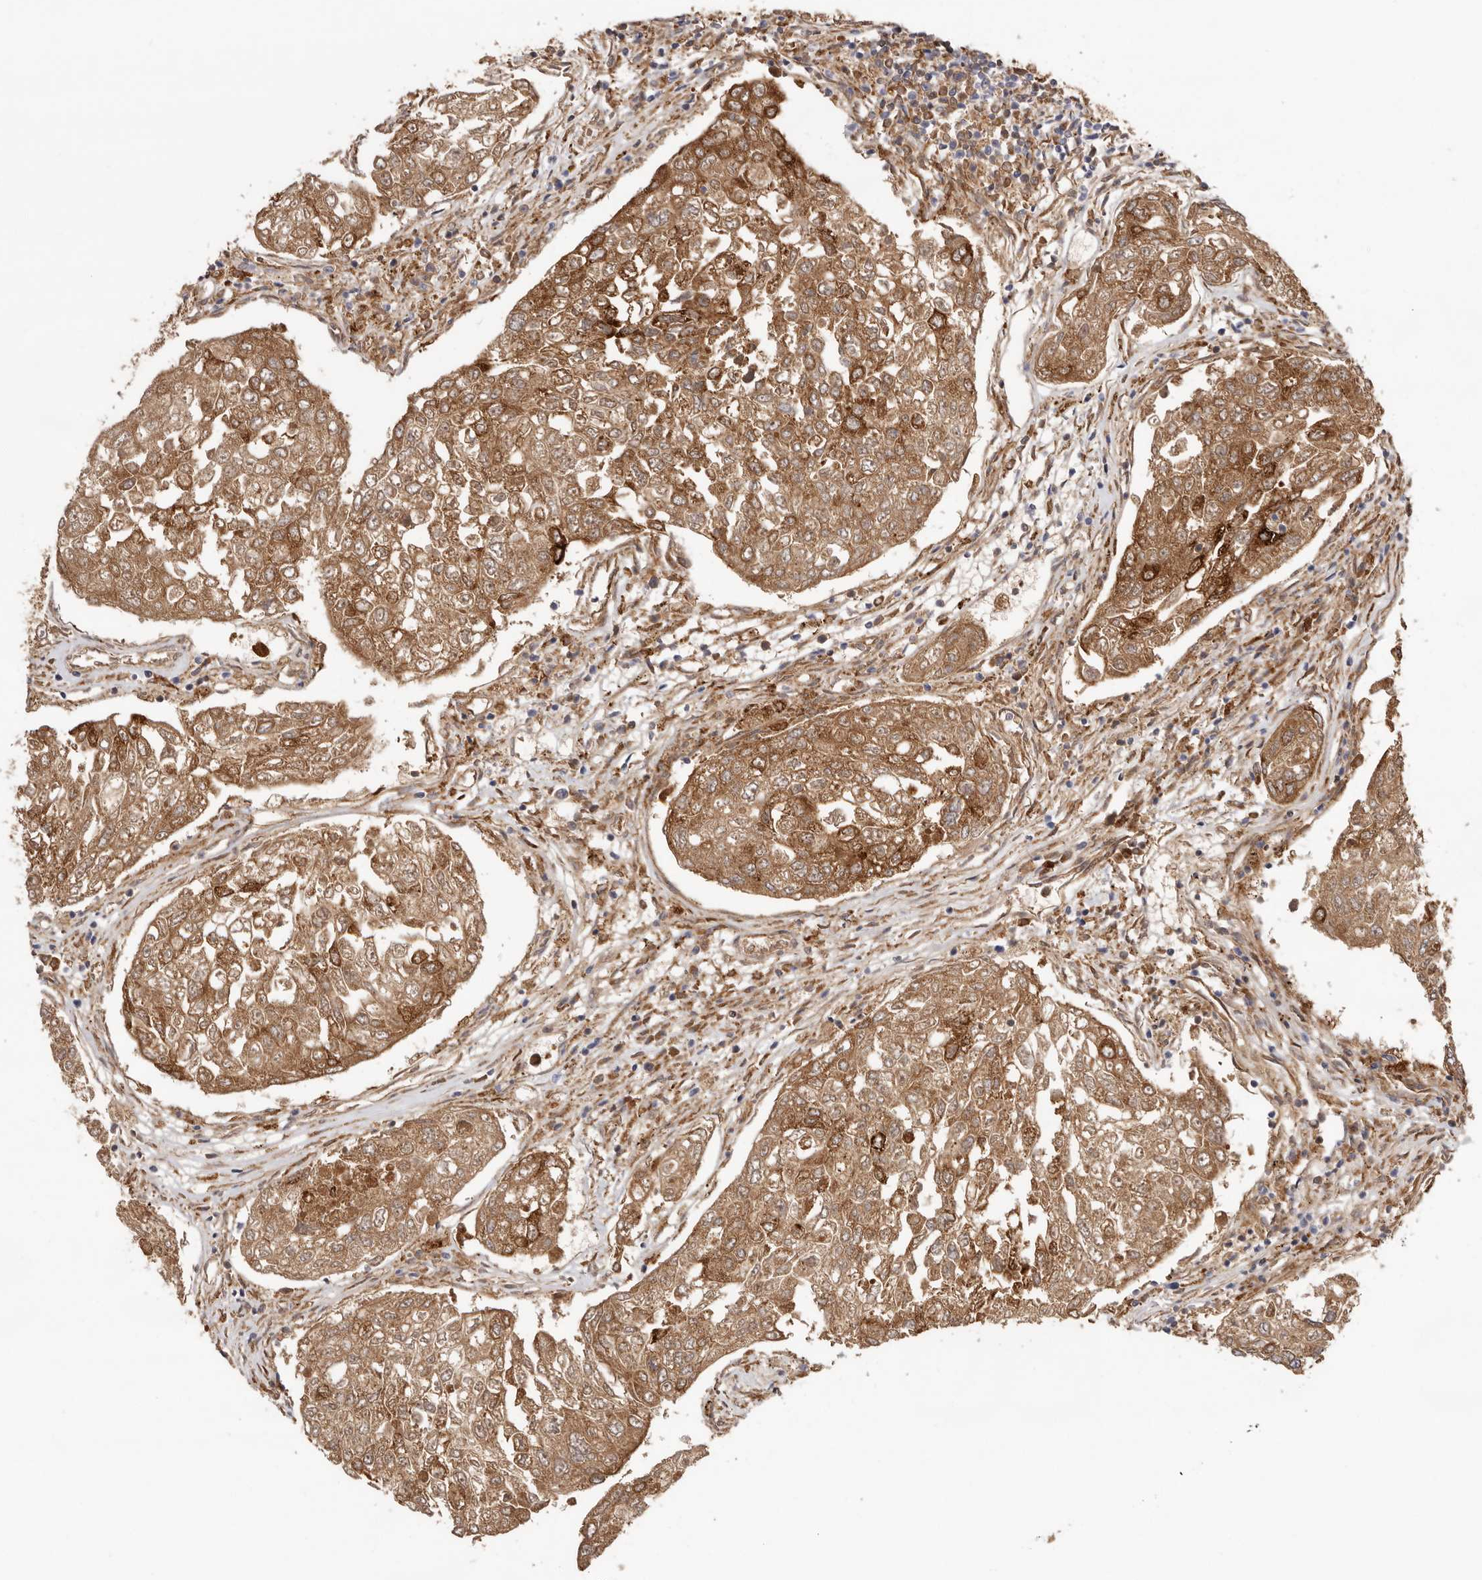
{"staining": {"intensity": "strong", "quantity": ">75%", "location": "cytoplasmic/membranous"}, "tissue": "urothelial cancer", "cell_type": "Tumor cells", "image_type": "cancer", "snomed": [{"axis": "morphology", "description": "Urothelial carcinoma, High grade"}, {"axis": "topography", "description": "Lymph node"}, {"axis": "topography", "description": "Urinary bladder"}], "caption": "High-grade urothelial carcinoma tissue reveals strong cytoplasmic/membranous staining in about >75% of tumor cells, visualized by immunohistochemistry. (IHC, brightfield microscopy, high magnification).", "gene": "GRN", "patient": {"sex": "male", "age": 51}}